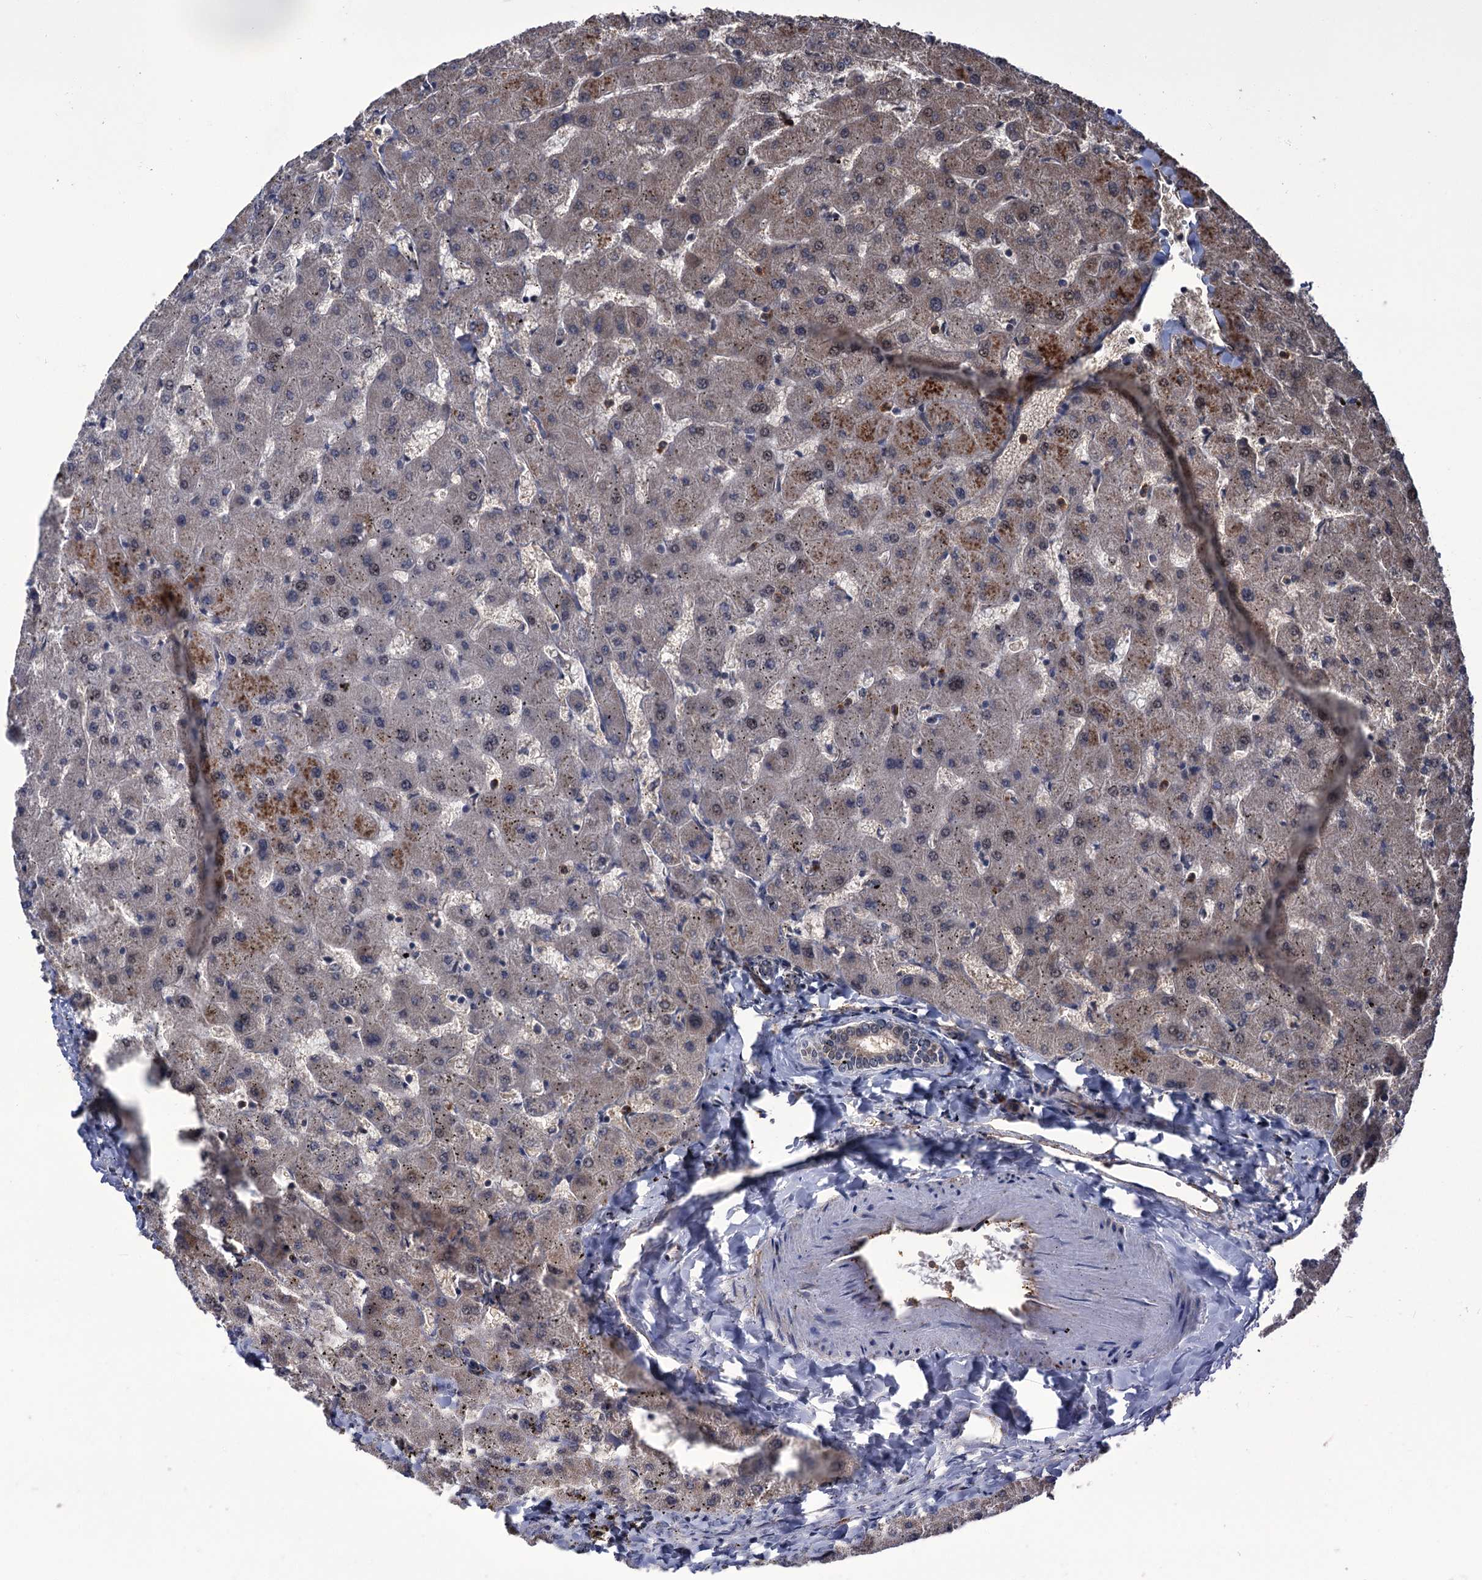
{"staining": {"intensity": "moderate", "quantity": "25%-75%", "location": "cytoplasmic/membranous"}, "tissue": "liver", "cell_type": "Cholangiocytes", "image_type": "normal", "snomed": [{"axis": "morphology", "description": "Normal tissue, NOS"}, {"axis": "topography", "description": "Liver"}], "caption": "Immunohistochemistry staining of benign liver, which displays medium levels of moderate cytoplasmic/membranous positivity in approximately 25%-75% of cholangiocytes indicating moderate cytoplasmic/membranous protein staining. The staining was performed using DAB (3,3'-diaminobenzidine) (brown) for protein detection and nuclei were counterstained in hematoxylin (blue).", "gene": "KANSL2", "patient": {"sex": "female", "age": 63}}